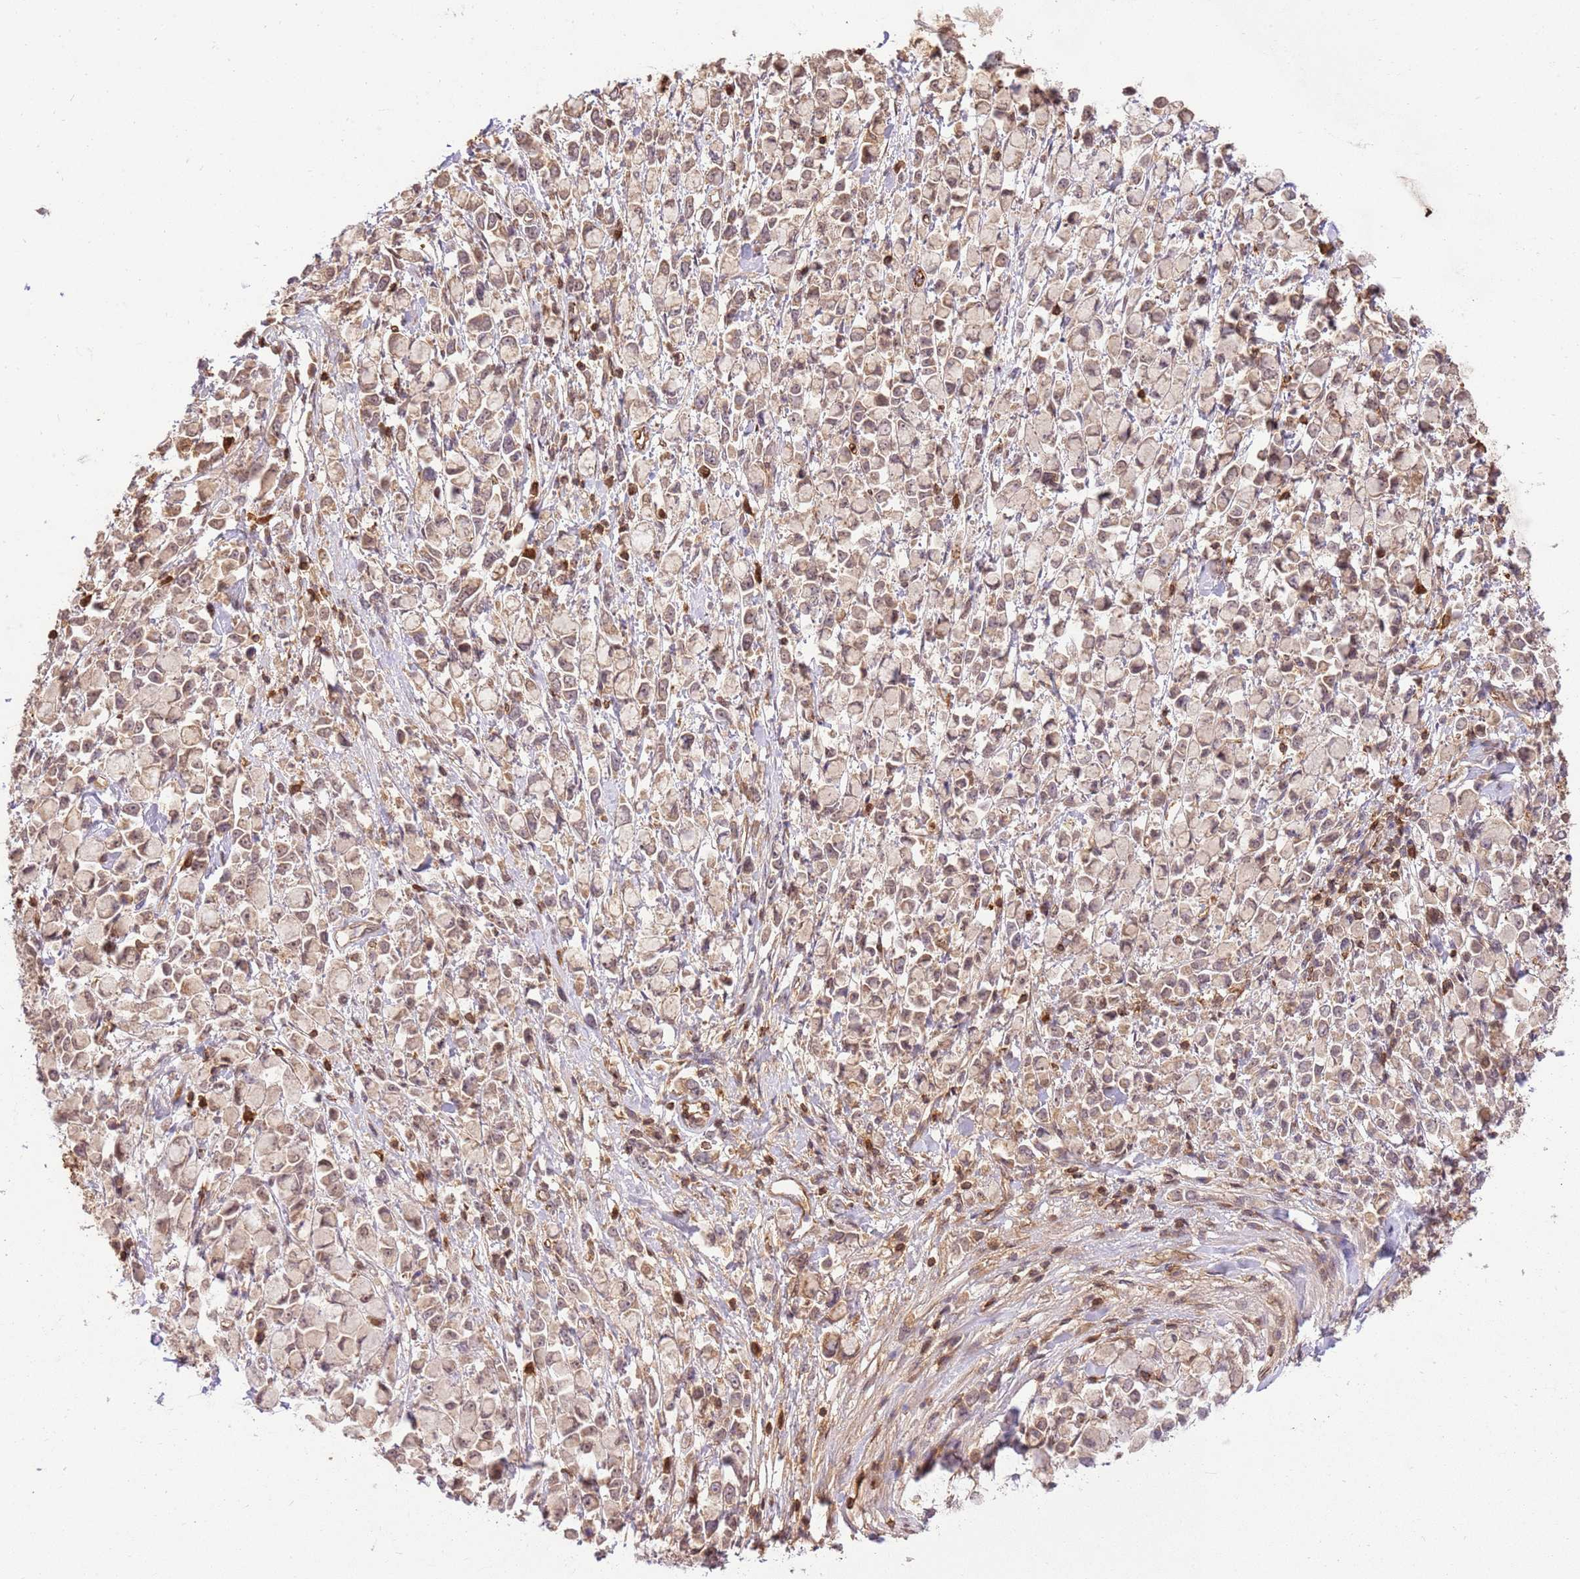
{"staining": {"intensity": "weak", "quantity": ">75%", "location": "cytoplasmic/membranous"}, "tissue": "stomach cancer", "cell_type": "Tumor cells", "image_type": "cancer", "snomed": [{"axis": "morphology", "description": "Adenocarcinoma, NOS"}, {"axis": "topography", "description": "Stomach"}], "caption": "Human adenocarcinoma (stomach) stained with a protein marker reveals weak staining in tumor cells.", "gene": "KATNAL2", "patient": {"sex": "female", "age": 81}}